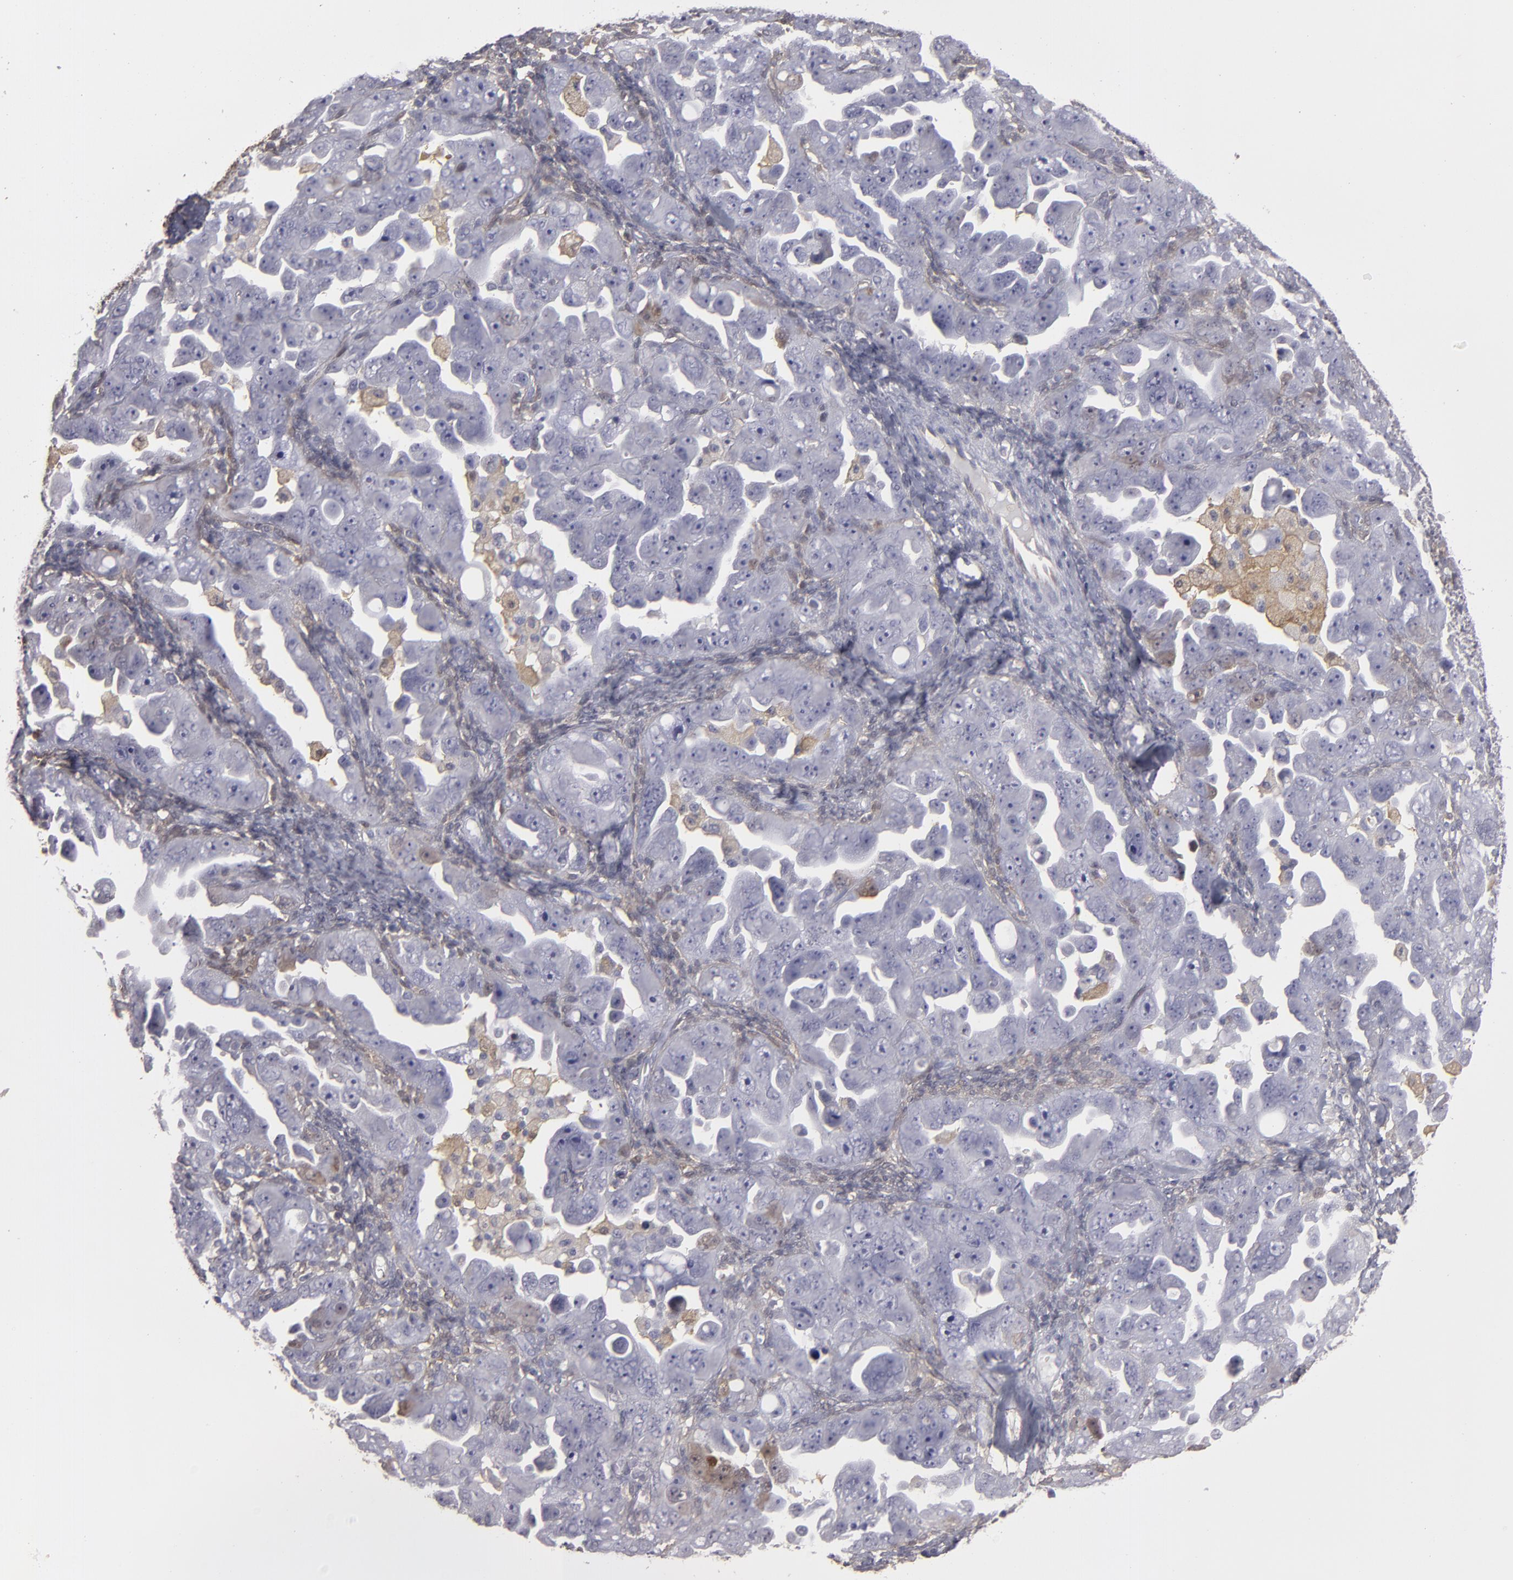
{"staining": {"intensity": "weak", "quantity": "<25%", "location": "cytoplasmic/membranous"}, "tissue": "ovarian cancer", "cell_type": "Tumor cells", "image_type": "cancer", "snomed": [{"axis": "morphology", "description": "Cystadenocarcinoma, serous, NOS"}, {"axis": "topography", "description": "Ovary"}], "caption": "IHC image of human serous cystadenocarcinoma (ovarian) stained for a protein (brown), which exhibits no staining in tumor cells. Nuclei are stained in blue.", "gene": "SEMA3G", "patient": {"sex": "female", "age": 66}}